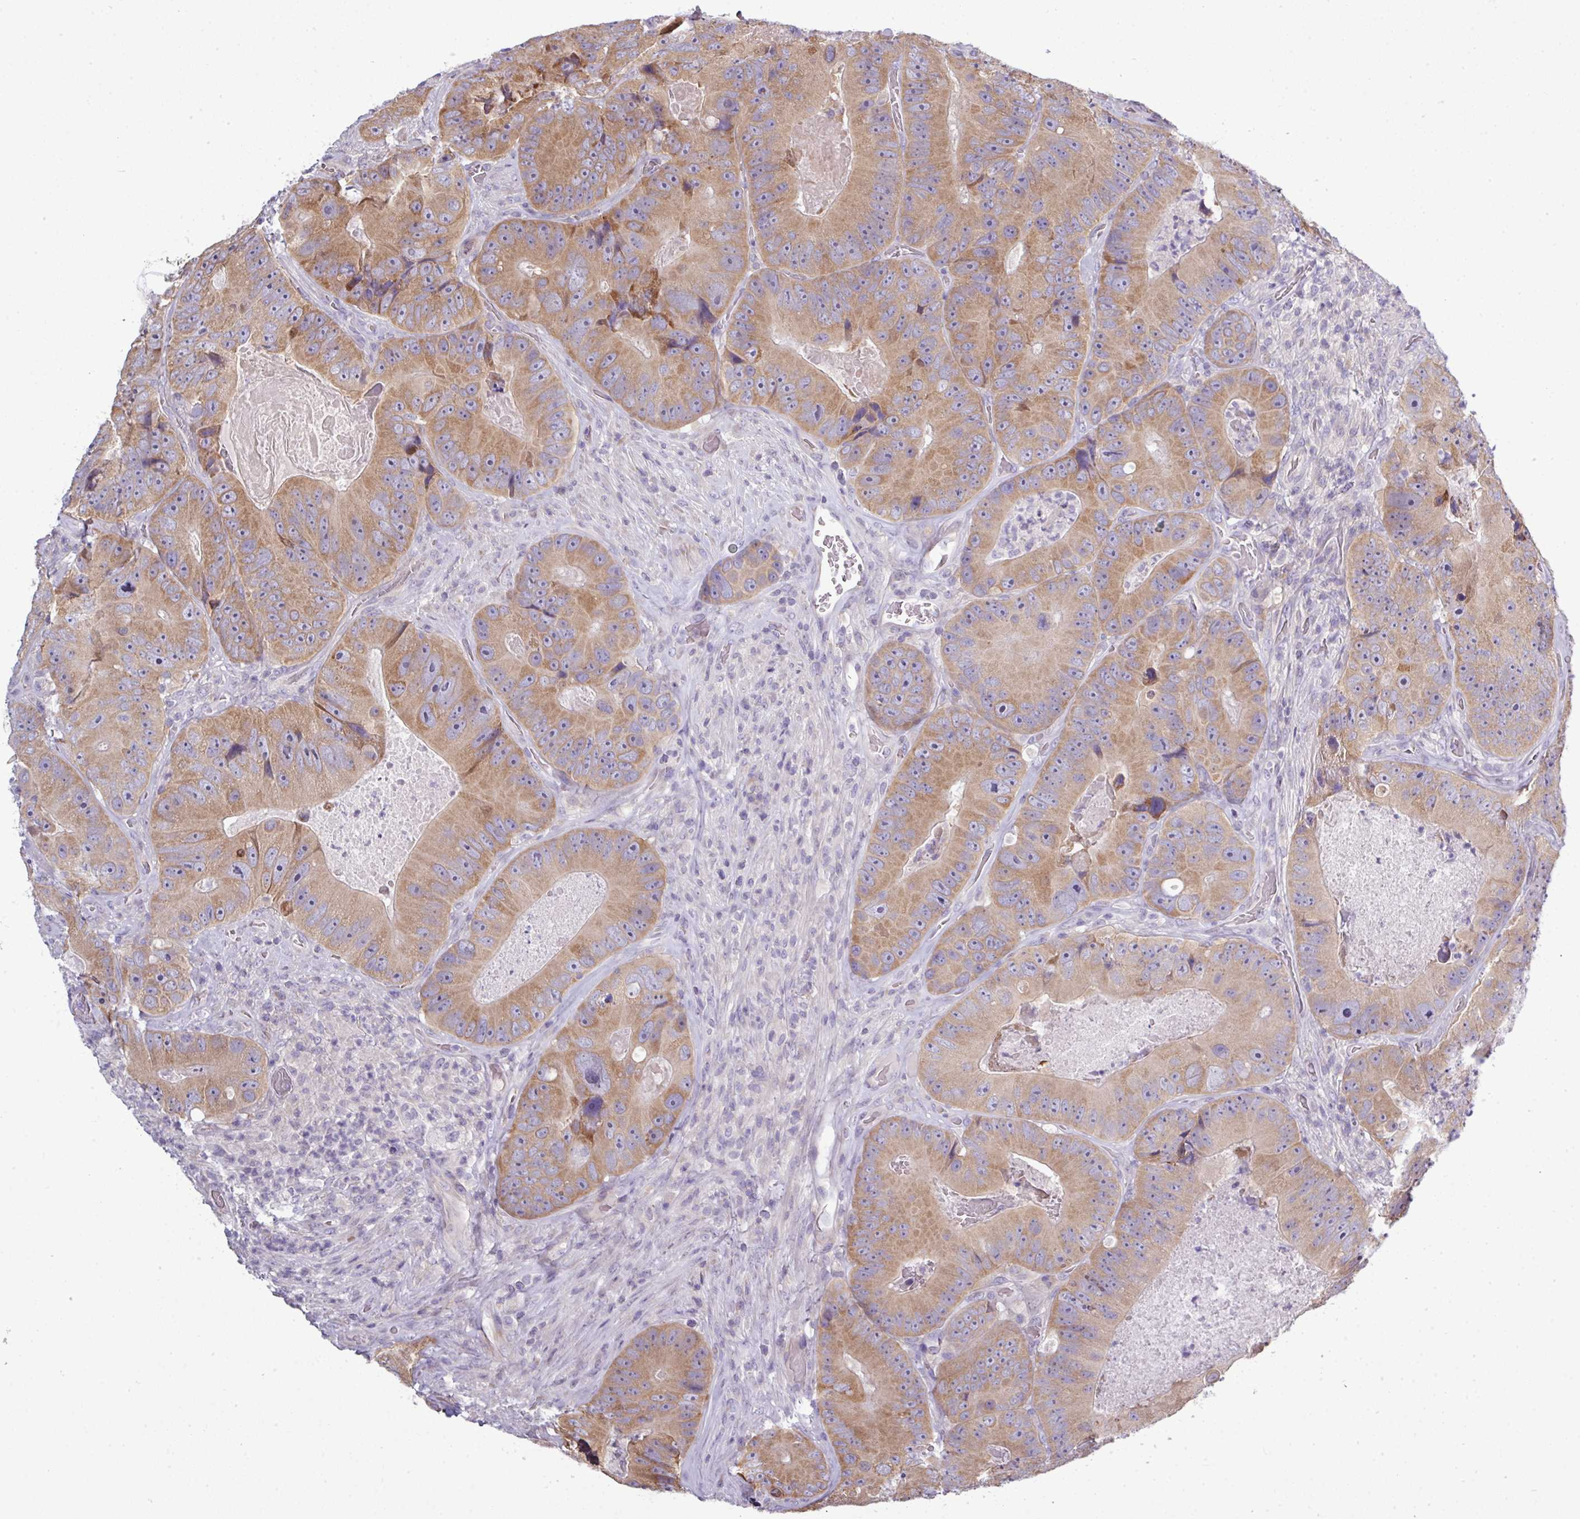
{"staining": {"intensity": "moderate", "quantity": ">75%", "location": "cytoplasmic/membranous"}, "tissue": "colorectal cancer", "cell_type": "Tumor cells", "image_type": "cancer", "snomed": [{"axis": "morphology", "description": "Adenocarcinoma, NOS"}, {"axis": "topography", "description": "Colon"}], "caption": "Immunohistochemistry histopathology image of neoplastic tissue: human colorectal cancer stained using immunohistochemistry (IHC) demonstrates medium levels of moderate protein expression localized specifically in the cytoplasmic/membranous of tumor cells, appearing as a cytoplasmic/membranous brown color.", "gene": "AGAP5", "patient": {"sex": "female", "age": 86}}